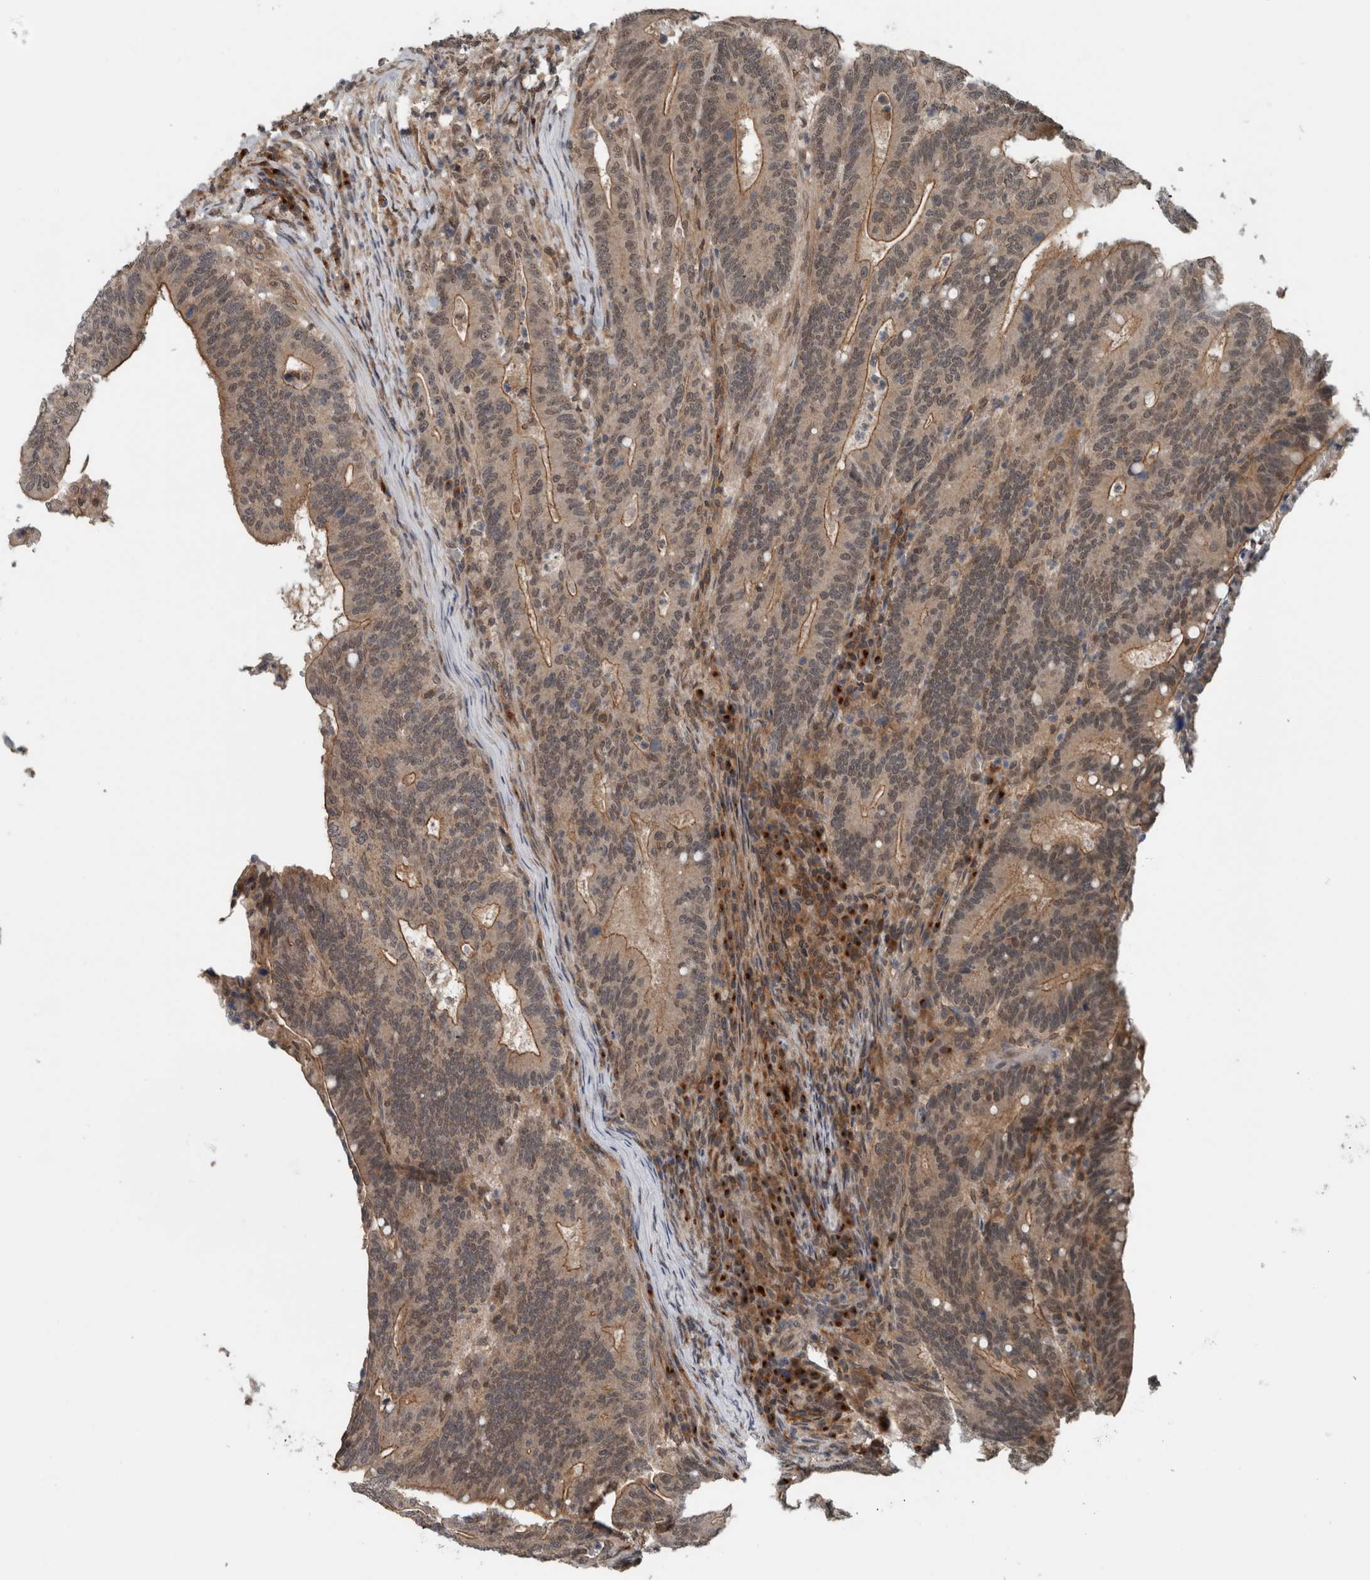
{"staining": {"intensity": "weak", "quantity": ">75%", "location": "cytoplasmic/membranous,nuclear"}, "tissue": "colorectal cancer", "cell_type": "Tumor cells", "image_type": "cancer", "snomed": [{"axis": "morphology", "description": "Adenocarcinoma, NOS"}, {"axis": "topography", "description": "Colon"}], "caption": "Colorectal adenocarcinoma was stained to show a protein in brown. There is low levels of weak cytoplasmic/membranous and nuclear expression in approximately >75% of tumor cells. The staining was performed using DAB to visualize the protein expression in brown, while the nuclei were stained in blue with hematoxylin (Magnification: 20x).", "gene": "SPAG7", "patient": {"sex": "female", "age": 66}}